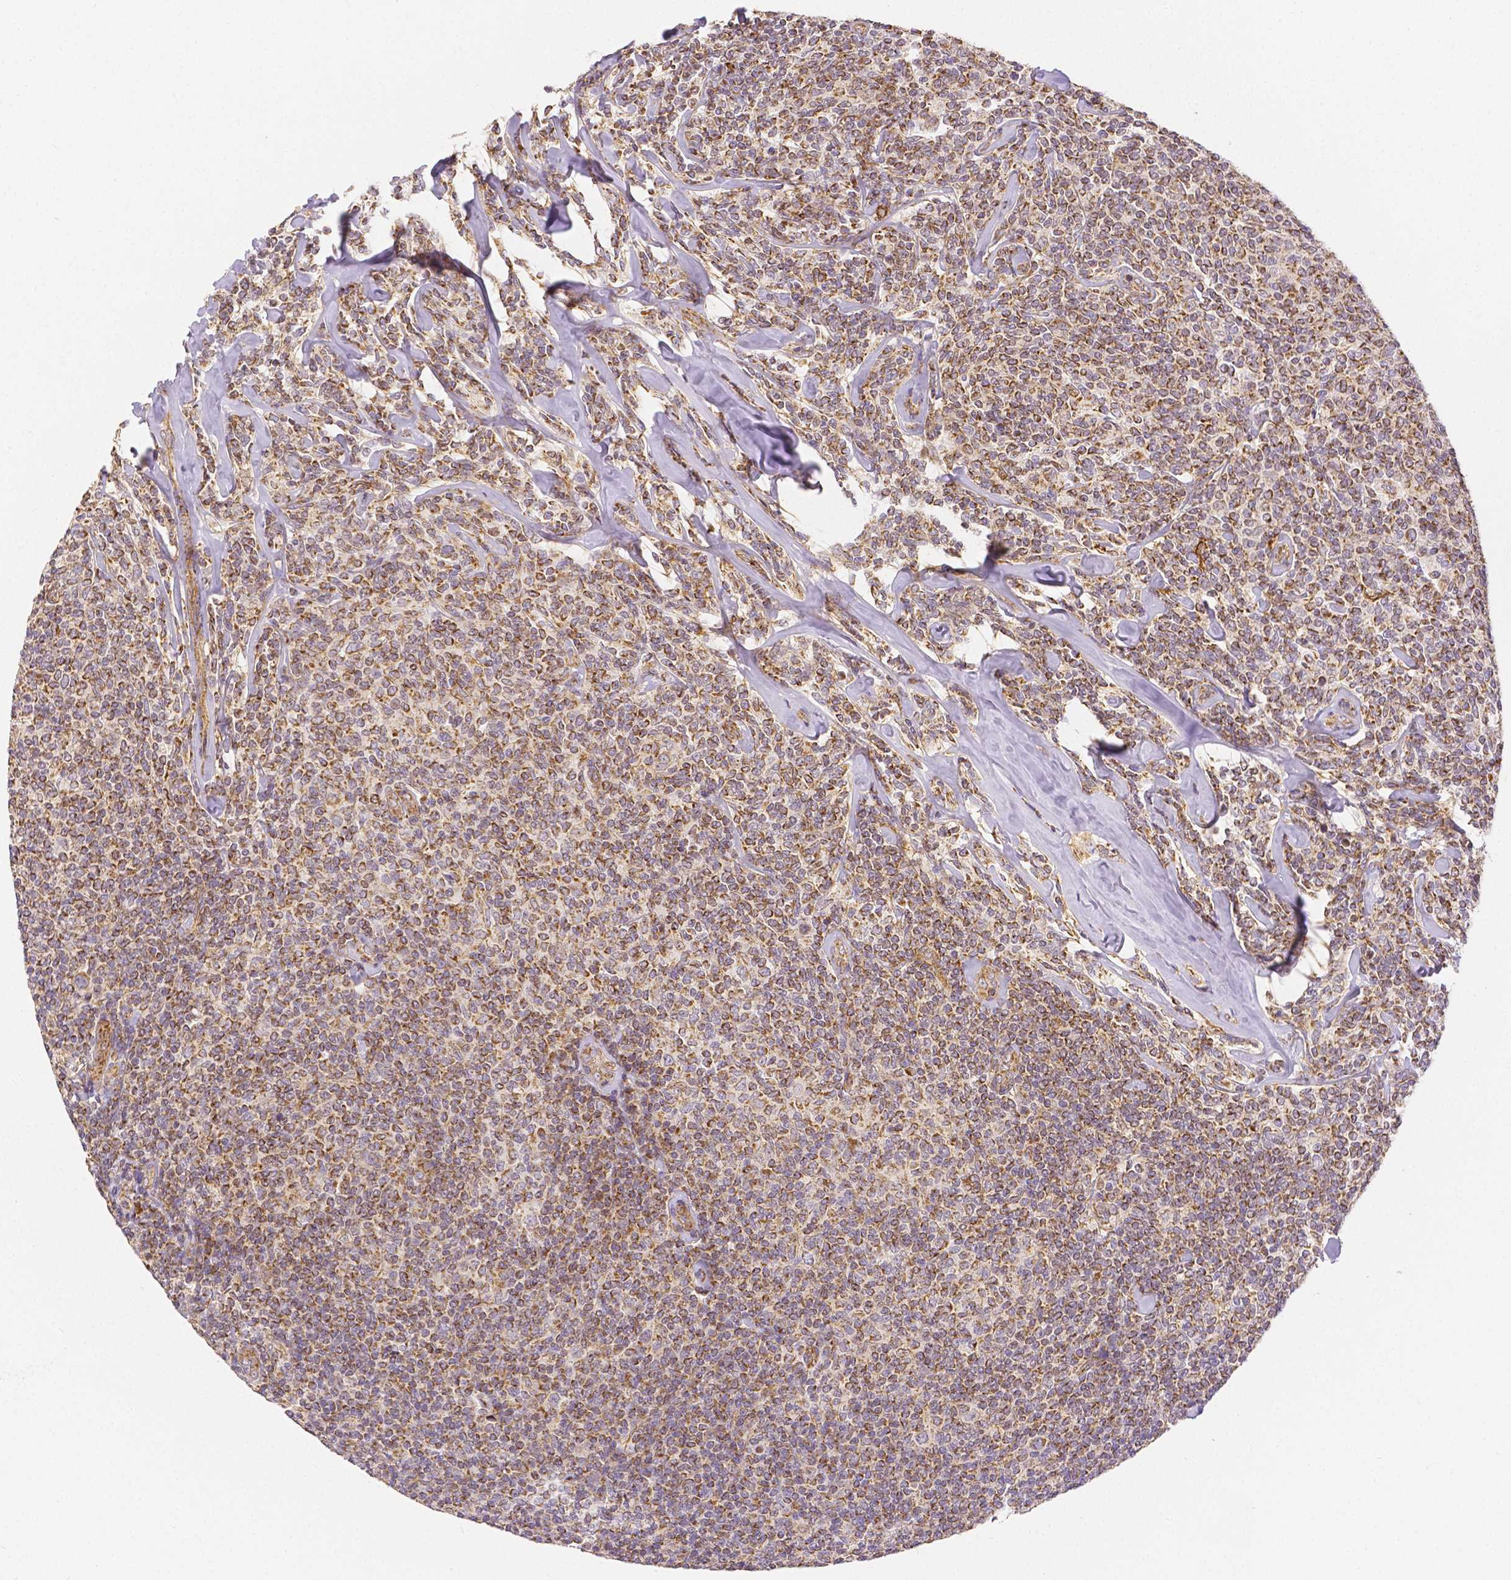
{"staining": {"intensity": "strong", "quantity": ">75%", "location": "cytoplasmic/membranous"}, "tissue": "lymphoma", "cell_type": "Tumor cells", "image_type": "cancer", "snomed": [{"axis": "morphology", "description": "Malignant lymphoma, non-Hodgkin's type, Low grade"}, {"axis": "topography", "description": "Lymph node"}], "caption": "The photomicrograph demonstrates immunohistochemical staining of malignant lymphoma, non-Hodgkin's type (low-grade). There is strong cytoplasmic/membranous expression is appreciated in approximately >75% of tumor cells.", "gene": "RHOT1", "patient": {"sex": "female", "age": 56}}